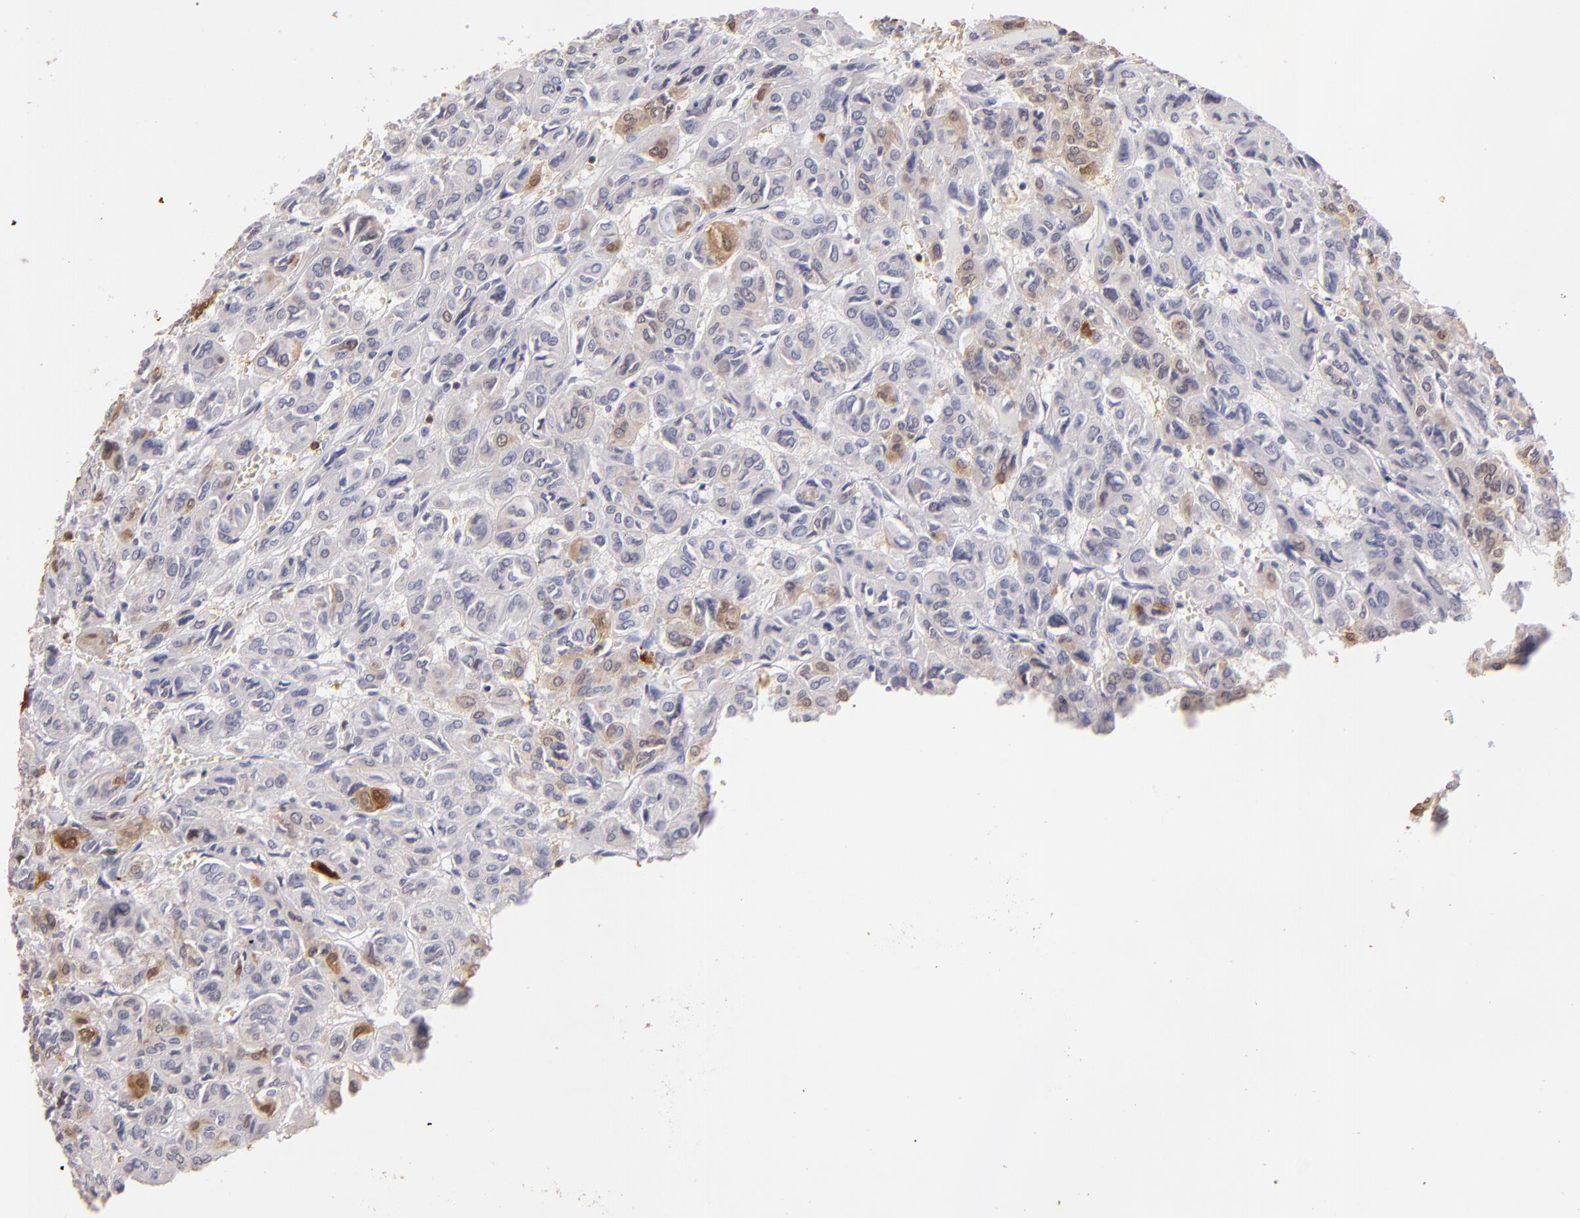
{"staining": {"intensity": "moderate", "quantity": "<25%", "location": "cytoplasmic/membranous,nuclear"}, "tissue": "thyroid cancer", "cell_type": "Tumor cells", "image_type": "cancer", "snomed": [{"axis": "morphology", "description": "Follicular adenoma carcinoma, NOS"}, {"axis": "topography", "description": "Thyroid gland"}], "caption": "IHC (DAB (3,3'-diaminobenzidine)) staining of human thyroid follicular adenoma carcinoma displays moderate cytoplasmic/membranous and nuclear protein staining in about <25% of tumor cells.", "gene": "S100A2", "patient": {"sex": "female", "age": 71}}